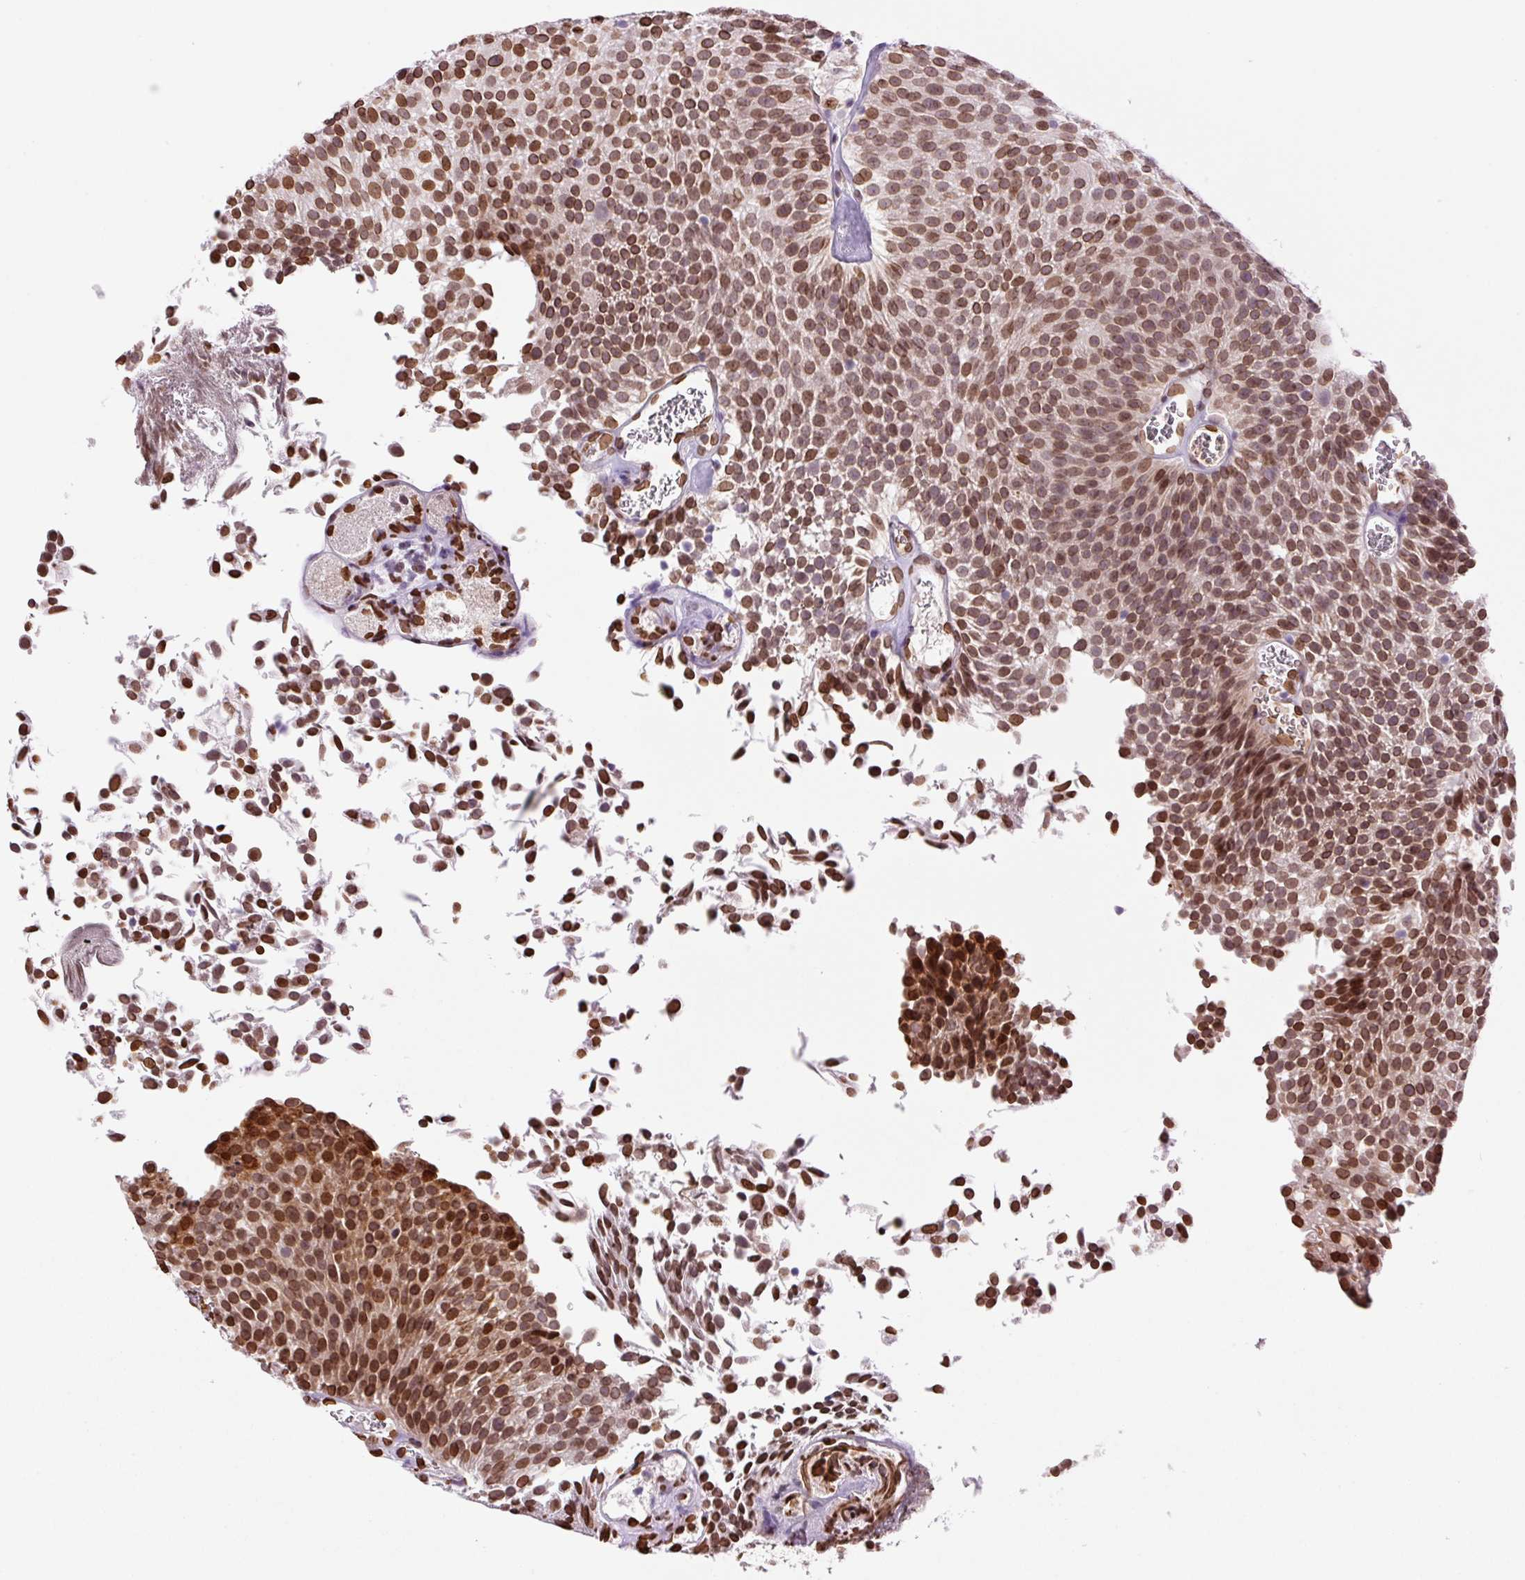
{"staining": {"intensity": "strong", "quantity": ">75%", "location": "cytoplasmic/membranous,nuclear"}, "tissue": "urothelial cancer", "cell_type": "Tumor cells", "image_type": "cancer", "snomed": [{"axis": "morphology", "description": "Urothelial carcinoma, Low grade"}, {"axis": "topography", "description": "Urinary bladder"}], "caption": "This image displays low-grade urothelial carcinoma stained with IHC to label a protein in brown. The cytoplasmic/membranous and nuclear of tumor cells show strong positivity for the protein. Nuclei are counter-stained blue.", "gene": "ZNF224", "patient": {"sex": "female", "age": 79}}